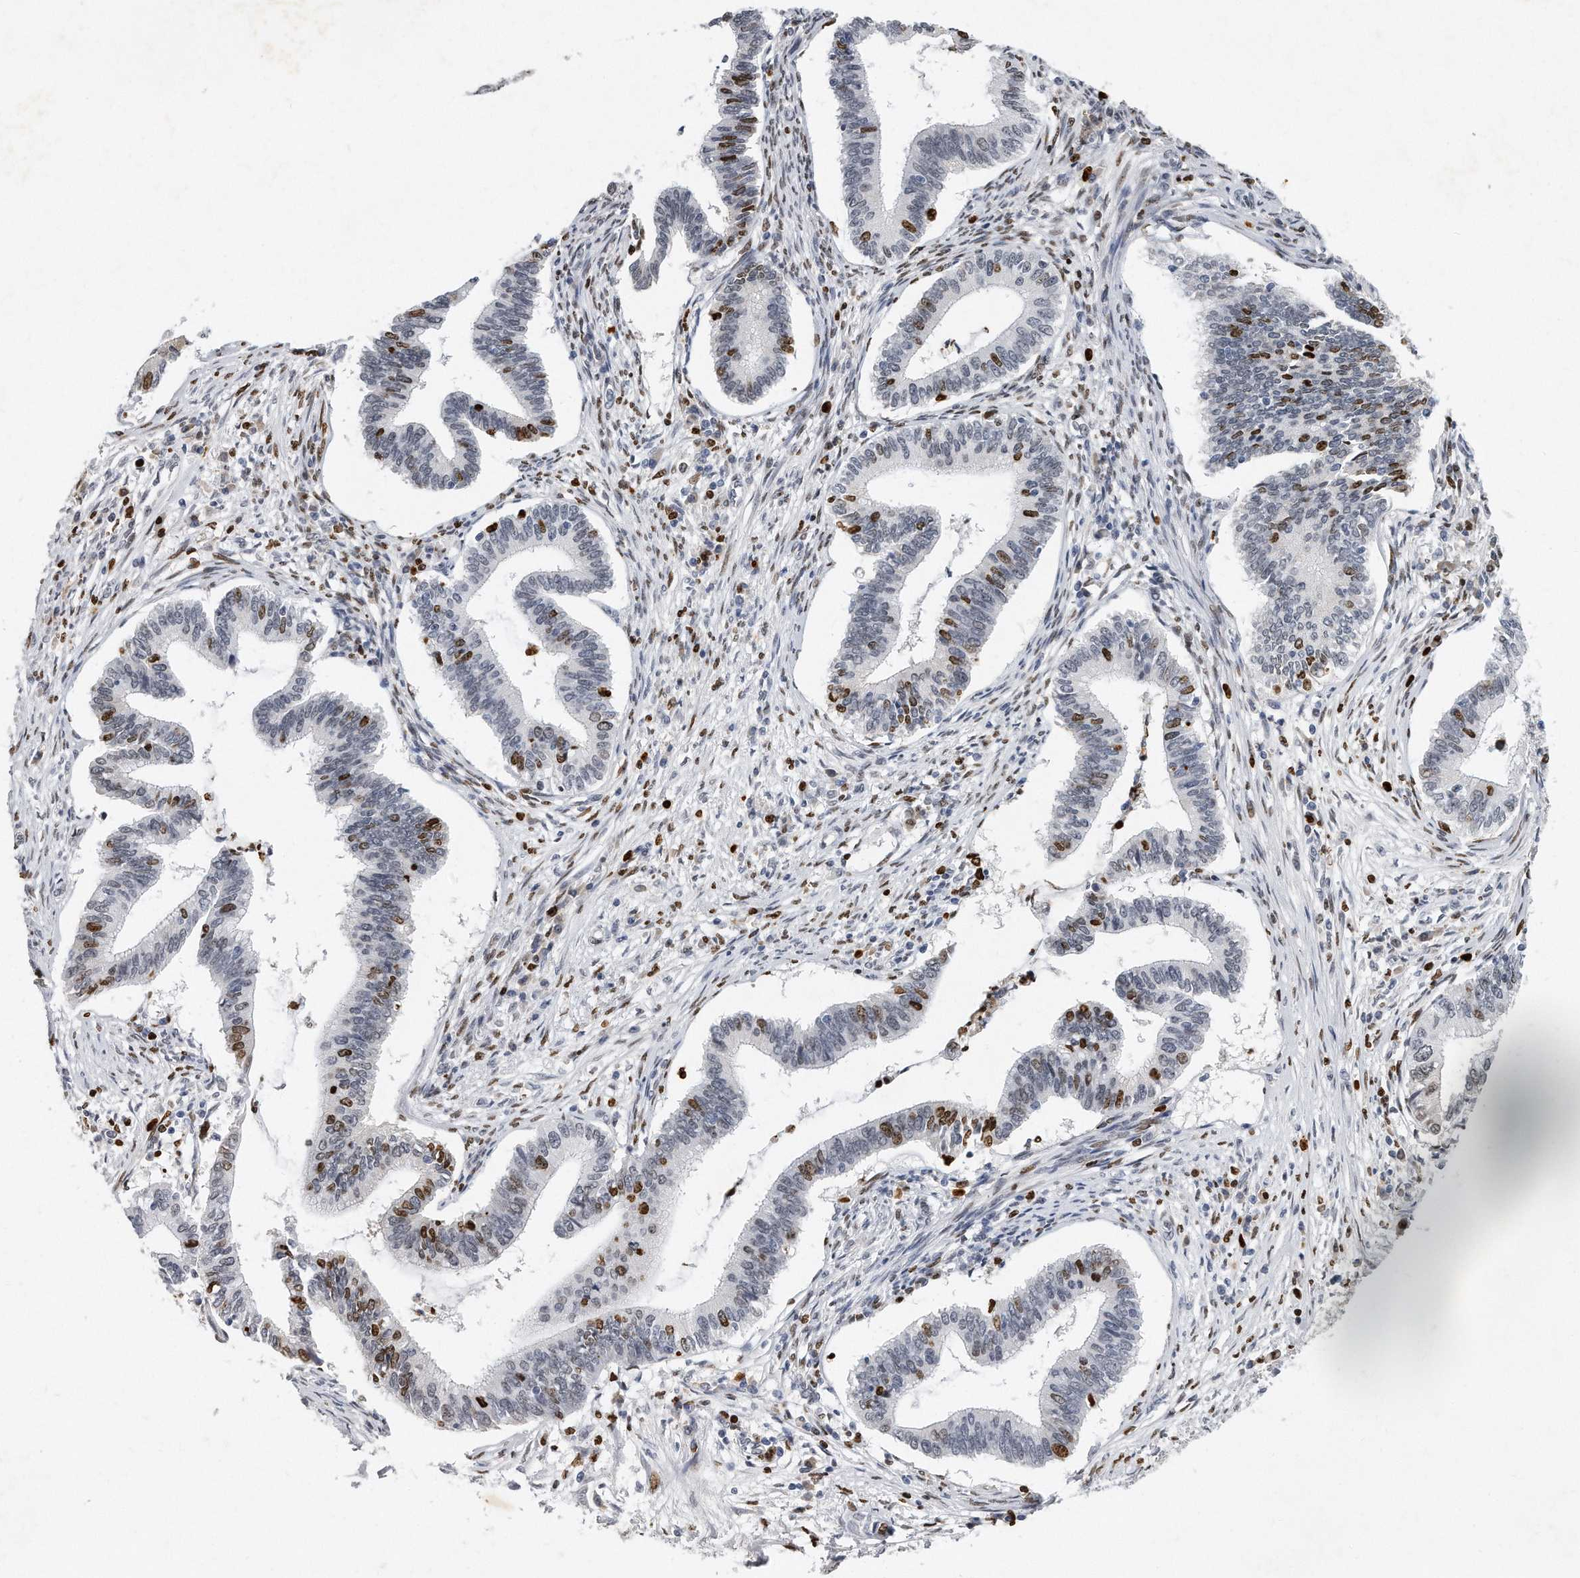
{"staining": {"intensity": "moderate", "quantity": "<25%", "location": "nuclear"}, "tissue": "cervical cancer", "cell_type": "Tumor cells", "image_type": "cancer", "snomed": [{"axis": "morphology", "description": "Adenocarcinoma, NOS"}, {"axis": "topography", "description": "Cervix"}], "caption": "Human cervical cancer stained for a protein (brown) exhibits moderate nuclear positive positivity in approximately <25% of tumor cells.", "gene": "CTBP2", "patient": {"sex": "female", "age": 36}}